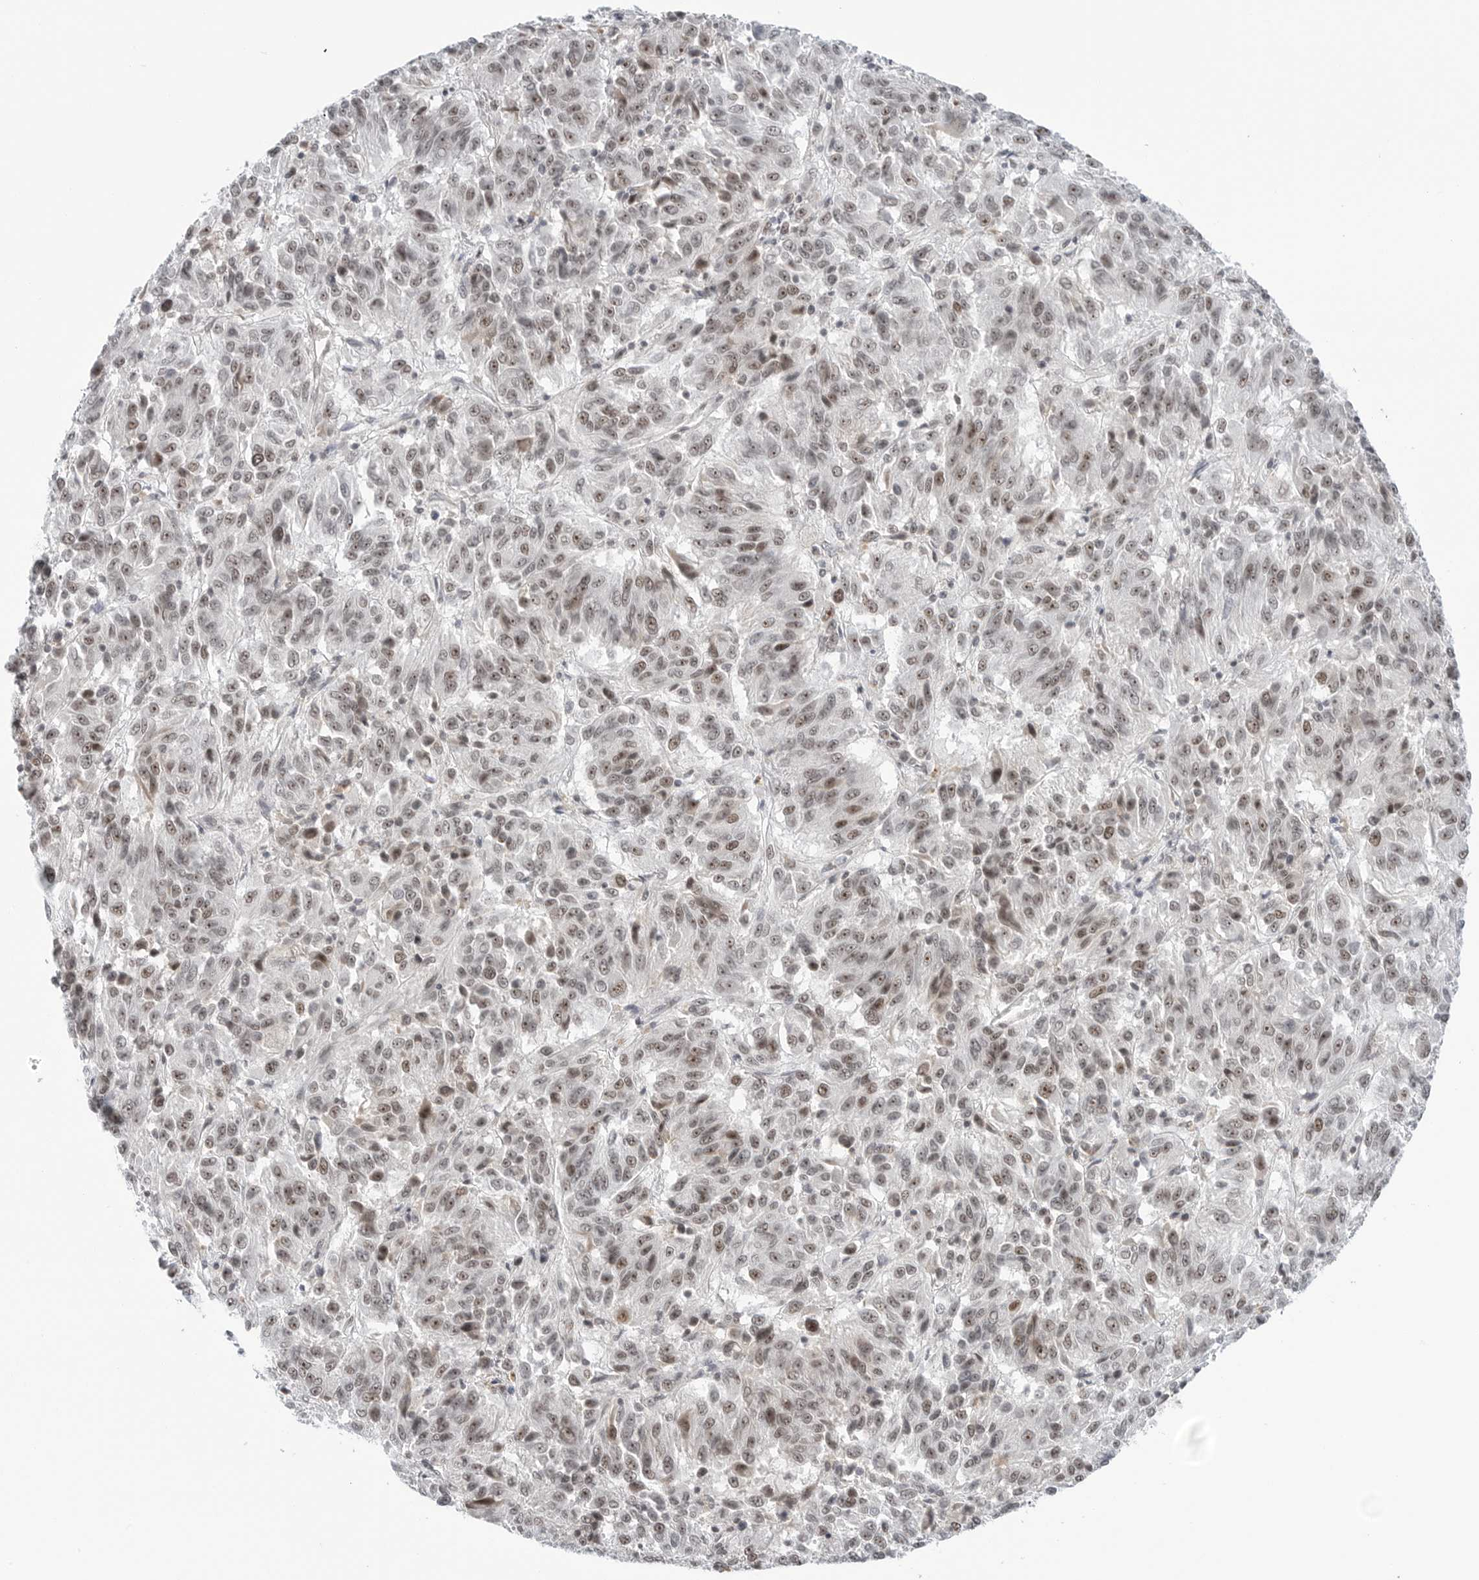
{"staining": {"intensity": "moderate", "quantity": "25%-75%", "location": "nuclear"}, "tissue": "melanoma", "cell_type": "Tumor cells", "image_type": "cancer", "snomed": [{"axis": "morphology", "description": "Malignant melanoma, Metastatic site"}, {"axis": "topography", "description": "Lung"}], "caption": "Melanoma stained with immunohistochemistry demonstrates moderate nuclear positivity in about 25%-75% of tumor cells.", "gene": "WRAP53", "patient": {"sex": "male", "age": 64}}